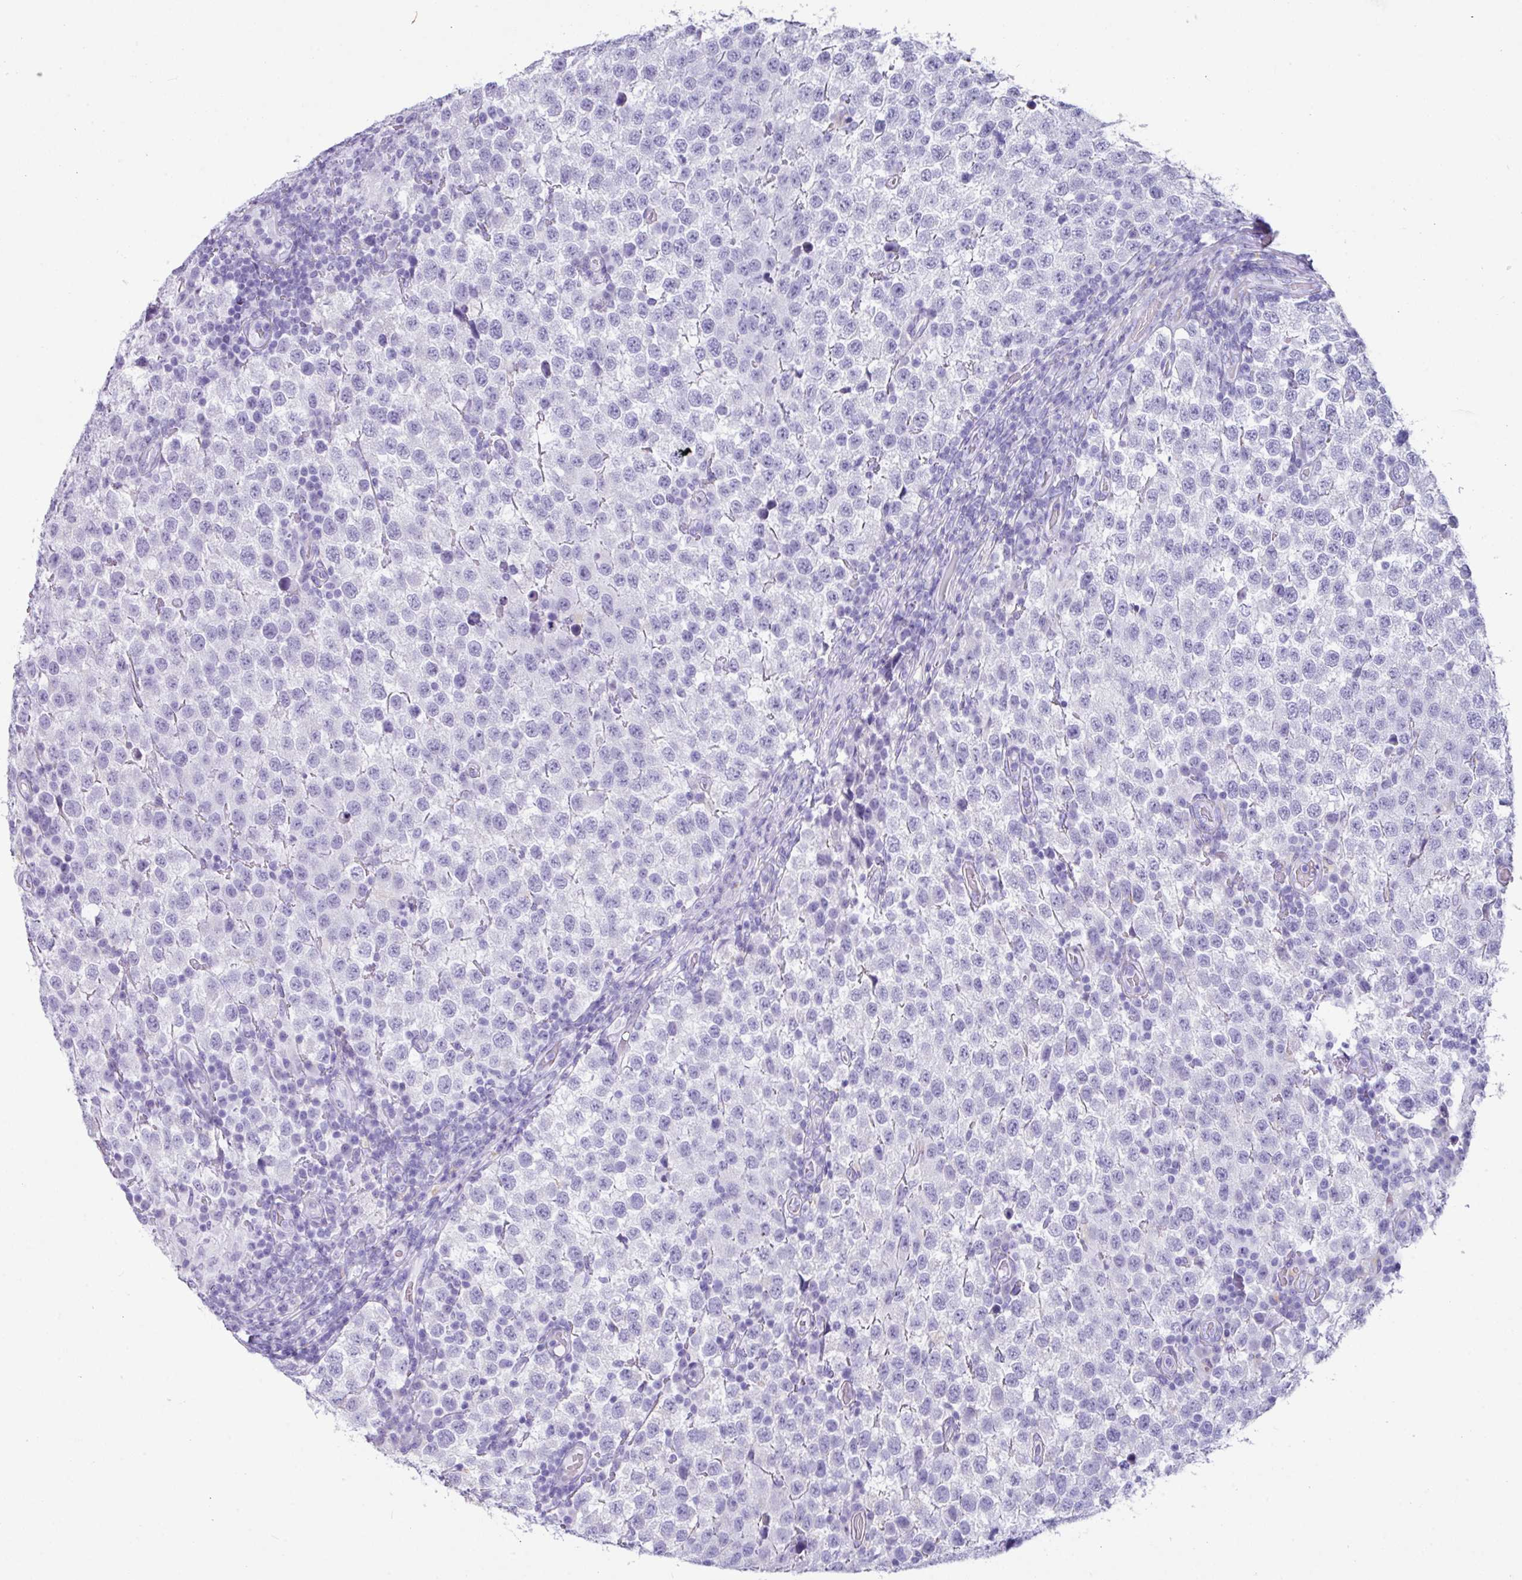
{"staining": {"intensity": "negative", "quantity": "none", "location": "none"}, "tissue": "testis cancer", "cell_type": "Tumor cells", "image_type": "cancer", "snomed": [{"axis": "morphology", "description": "Seminoma, NOS"}, {"axis": "topography", "description": "Testis"}], "caption": "Protein analysis of seminoma (testis) exhibits no significant staining in tumor cells.", "gene": "NCCRP1", "patient": {"sex": "male", "age": 34}}